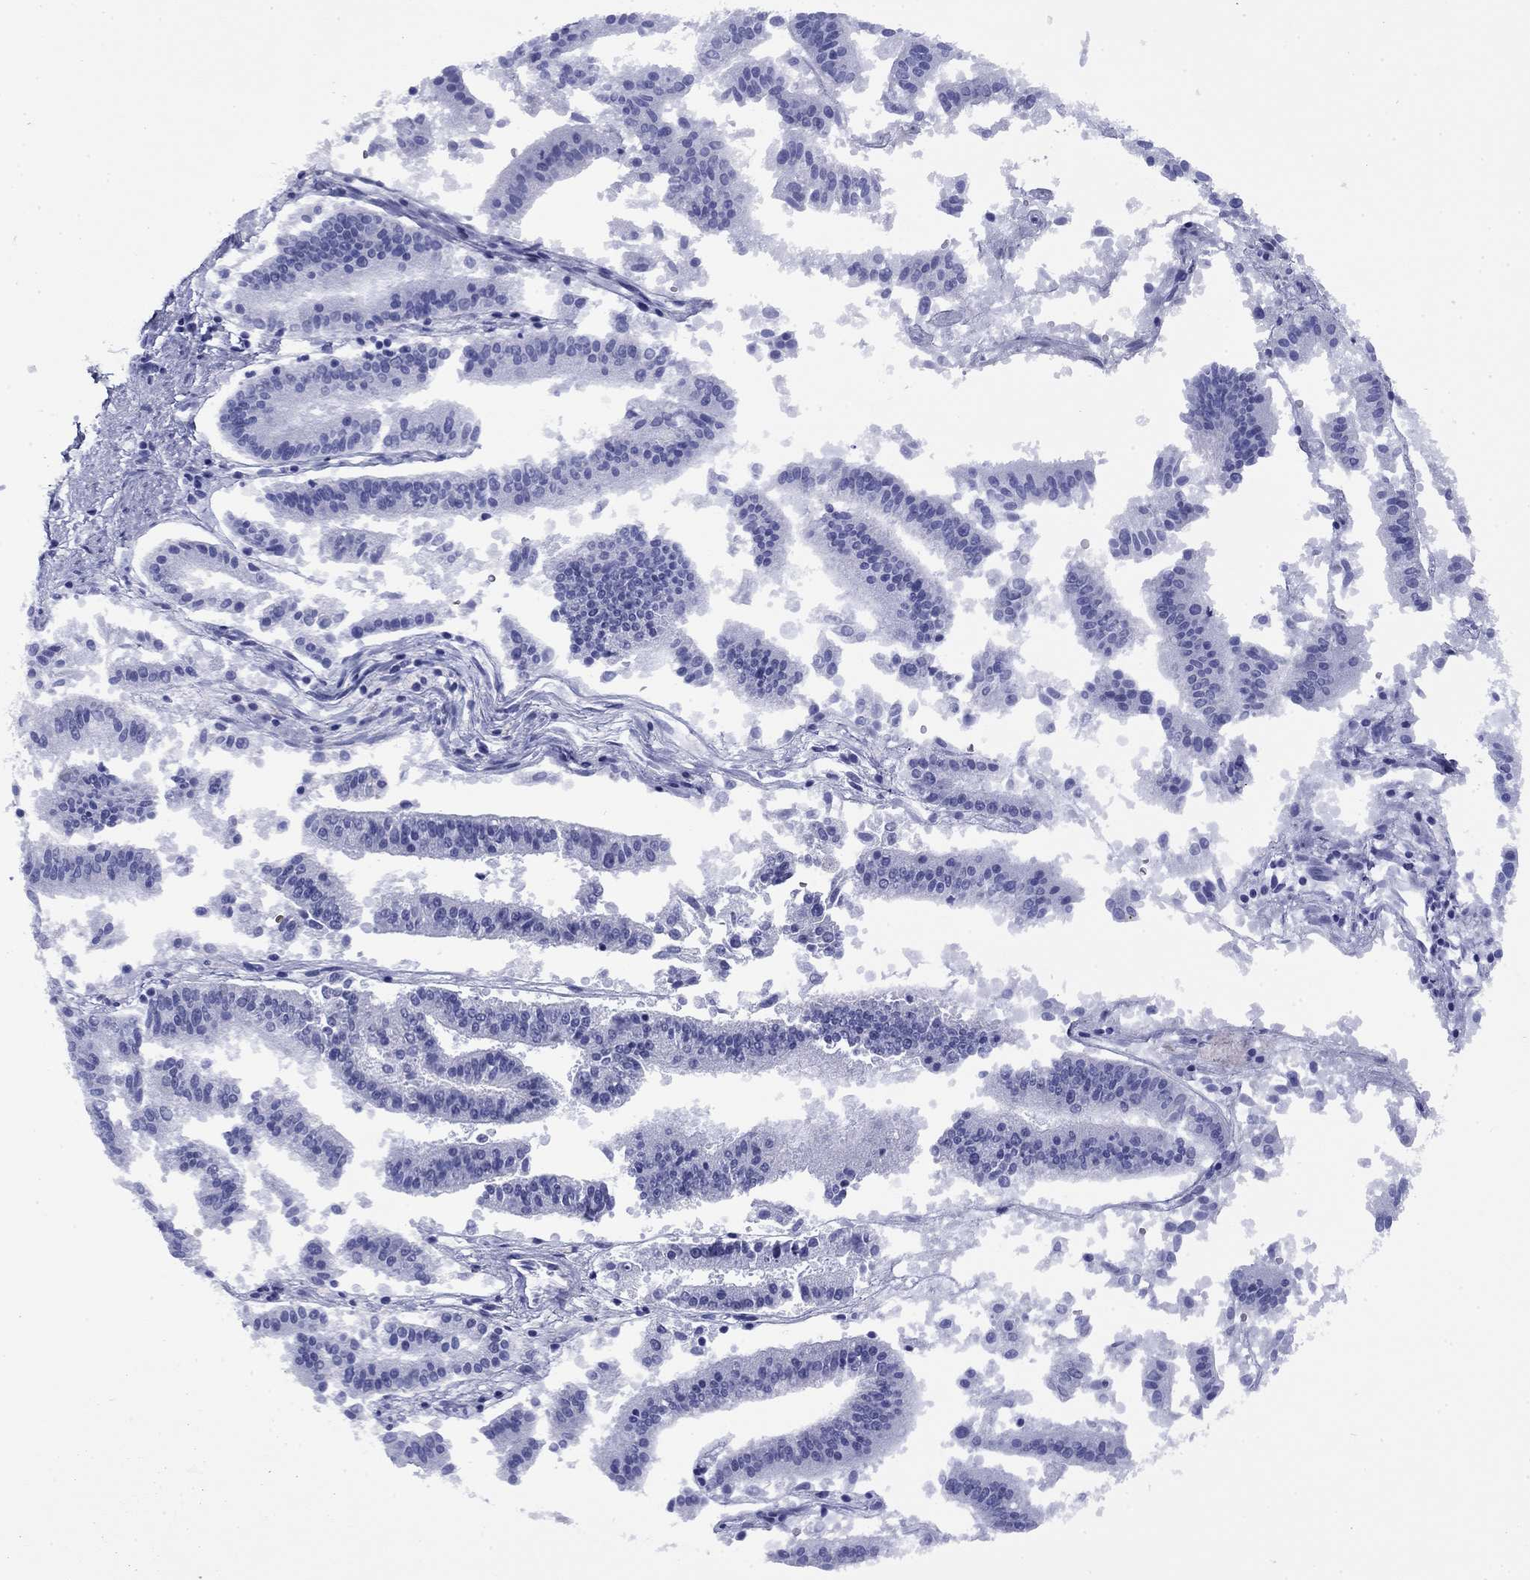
{"staining": {"intensity": "negative", "quantity": "none", "location": "none"}, "tissue": "endometrial cancer", "cell_type": "Tumor cells", "image_type": "cancer", "snomed": [{"axis": "morphology", "description": "Adenocarcinoma, NOS"}, {"axis": "topography", "description": "Endometrium"}], "caption": "Protein analysis of adenocarcinoma (endometrial) displays no significant expression in tumor cells.", "gene": "ROM1", "patient": {"sex": "female", "age": 66}}